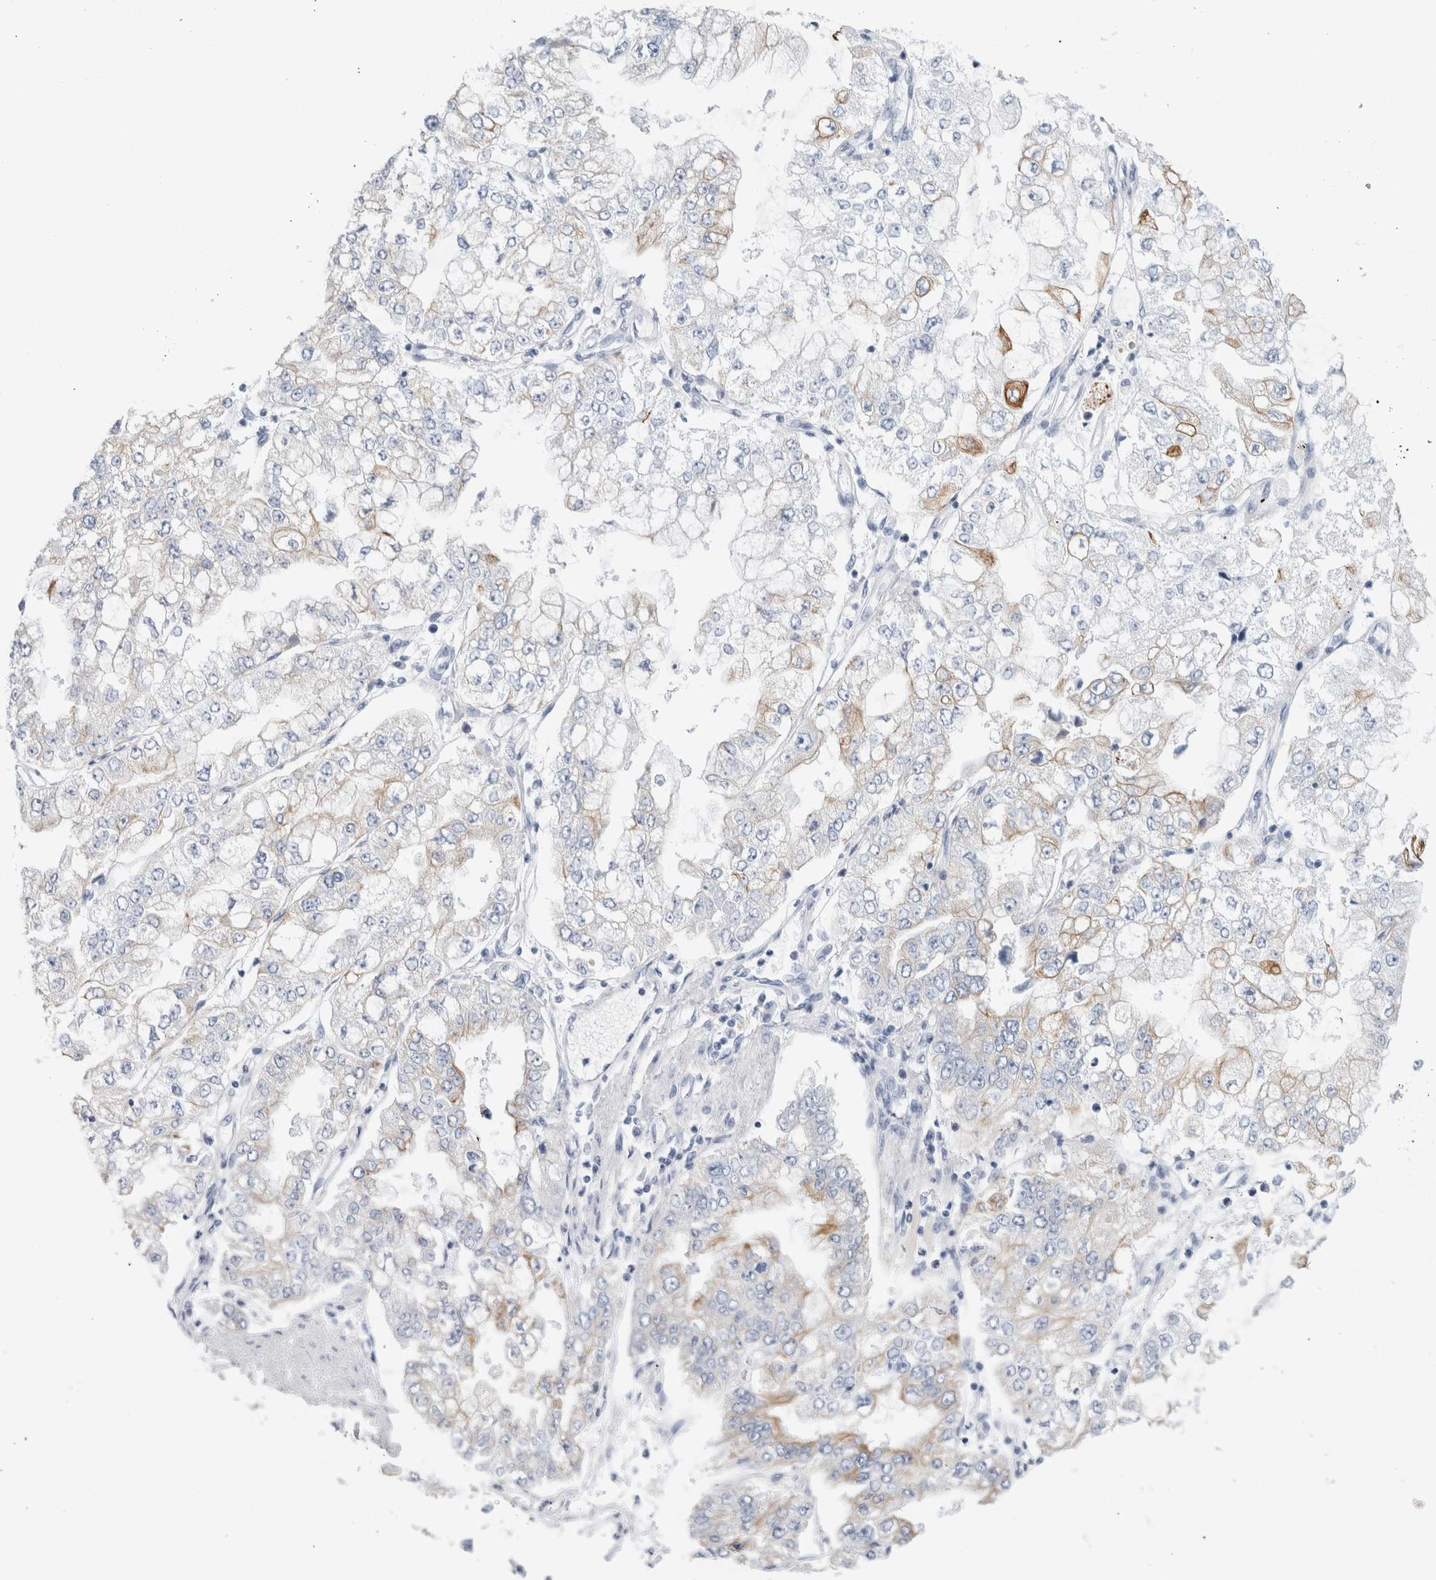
{"staining": {"intensity": "weak", "quantity": "<25%", "location": "cytoplasmic/membranous"}, "tissue": "stomach cancer", "cell_type": "Tumor cells", "image_type": "cancer", "snomed": [{"axis": "morphology", "description": "Adenocarcinoma, NOS"}, {"axis": "topography", "description": "Stomach"}], "caption": "Adenocarcinoma (stomach) stained for a protein using immunohistochemistry (IHC) exhibits no staining tumor cells.", "gene": "RPH3AL", "patient": {"sex": "male", "age": 76}}